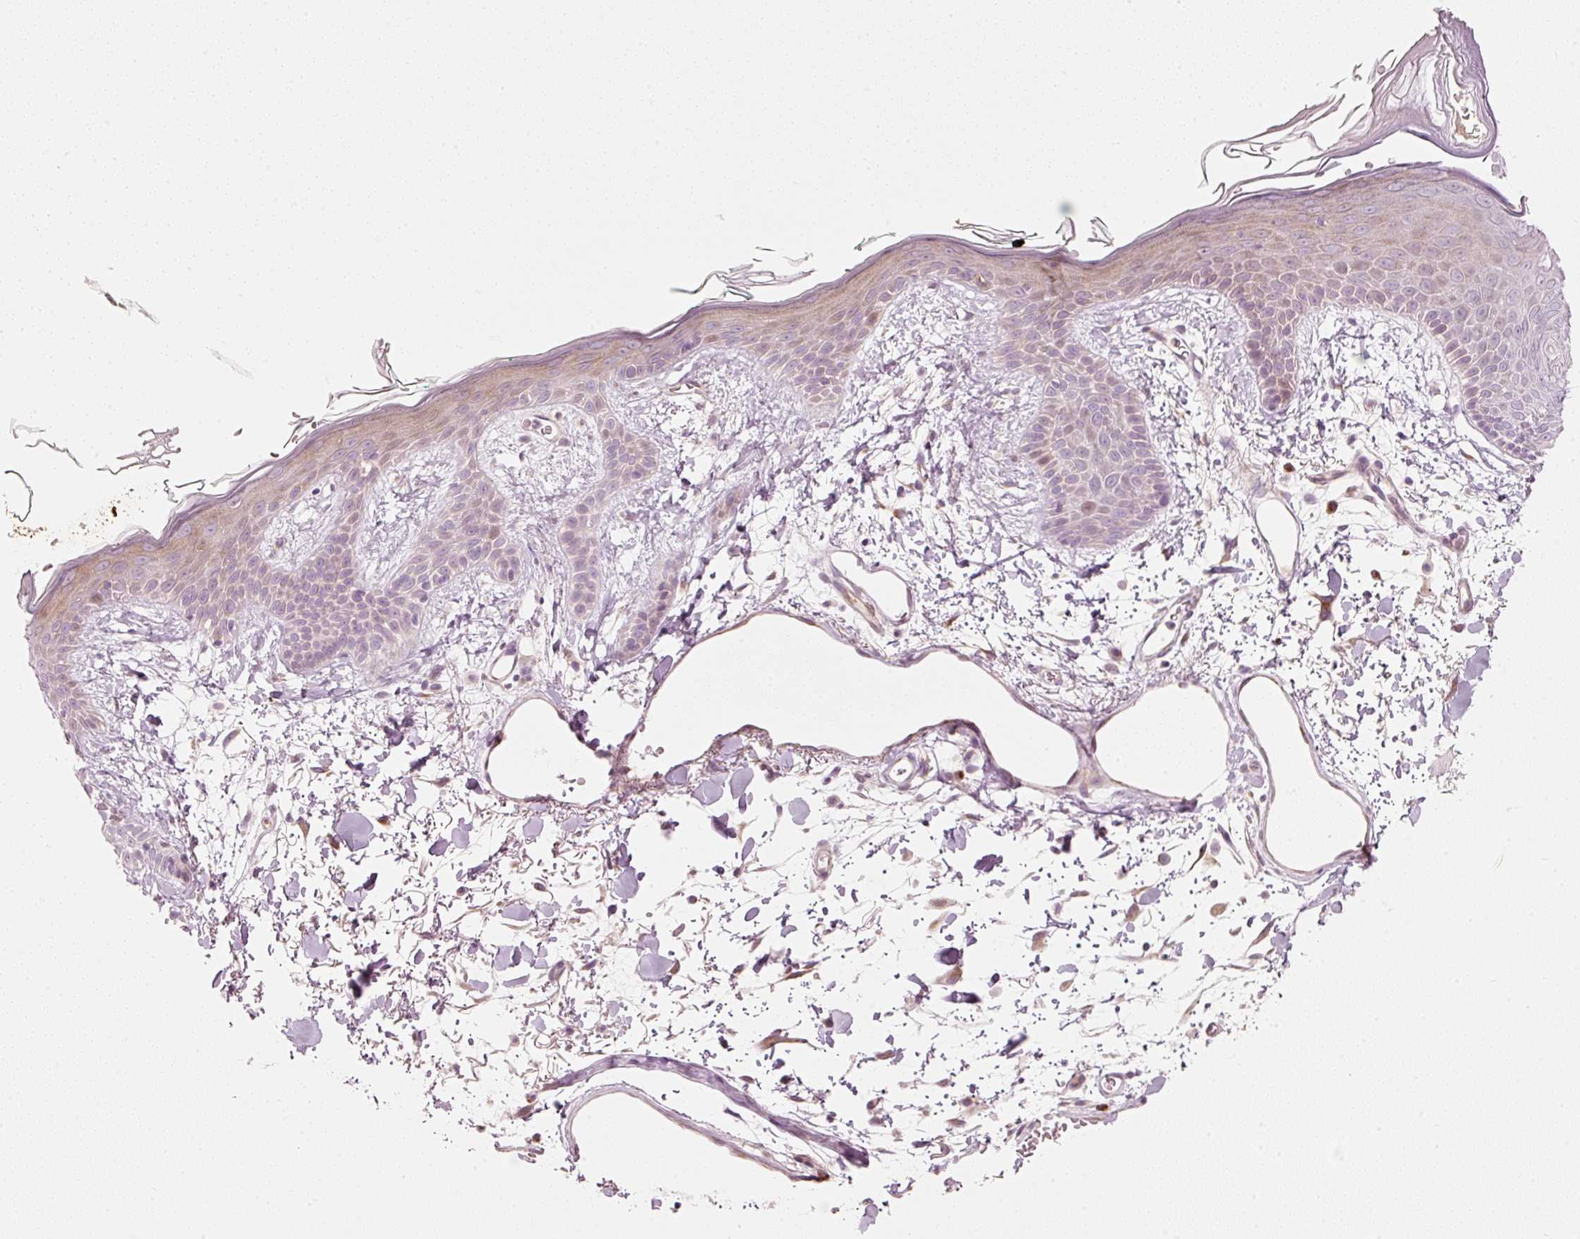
{"staining": {"intensity": "moderate", "quantity": "<25%", "location": "cytoplasmic/membranous"}, "tissue": "skin", "cell_type": "Fibroblasts", "image_type": "normal", "snomed": [{"axis": "morphology", "description": "Normal tissue, NOS"}, {"axis": "topography", "description": "Skin"}], "caption": "About <25% of fibroblasts in benign human skin display moderate cytoplasmic/membranous protein expression as visualized by brown immunohistochemical staining.", "gene": "SLC20A1", "patient": {"sex": "male", "age": 79}}